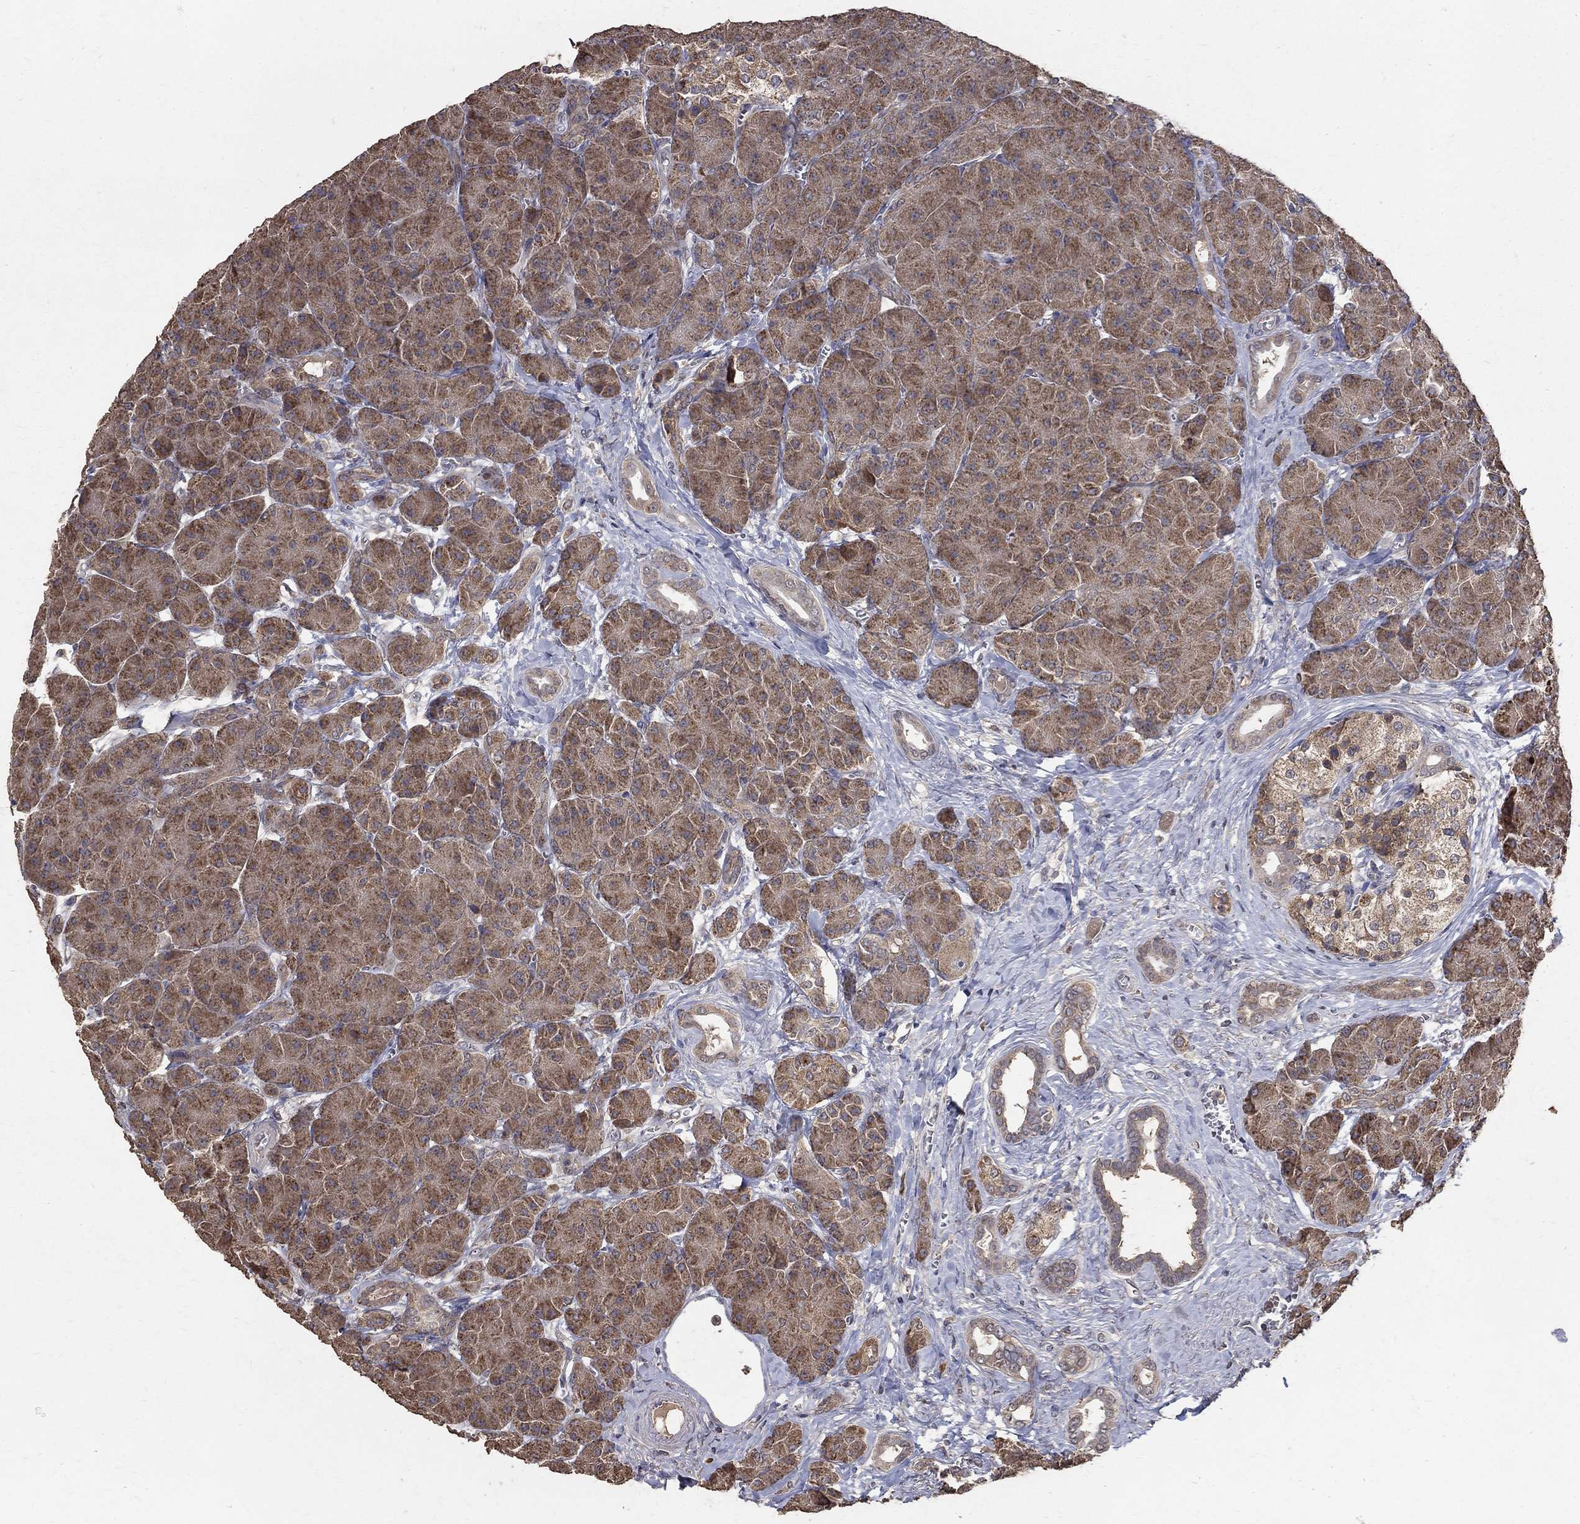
{"staining": {"intensity": "strong", "quantity": "25%-75%", "location": "cytoplasmic/membranous"}, "tissue": "pancreas", "cell_type": "Exocrine glandular cells", "image_type": "normal", "snomed": [{"axis": "morphology", "description": "Normal tissue, NOS"}, {"axis": "topography", "description": "Pancreas"}], "caption": "Strong cytoplasmic/membranous positivity for a protein is present in about 25%-75% of exocrine glandular cells of benign pancreas using immunohistochemistry.", "gene": "C17orf75", "patient": {"sex": "male", "age": 61}}